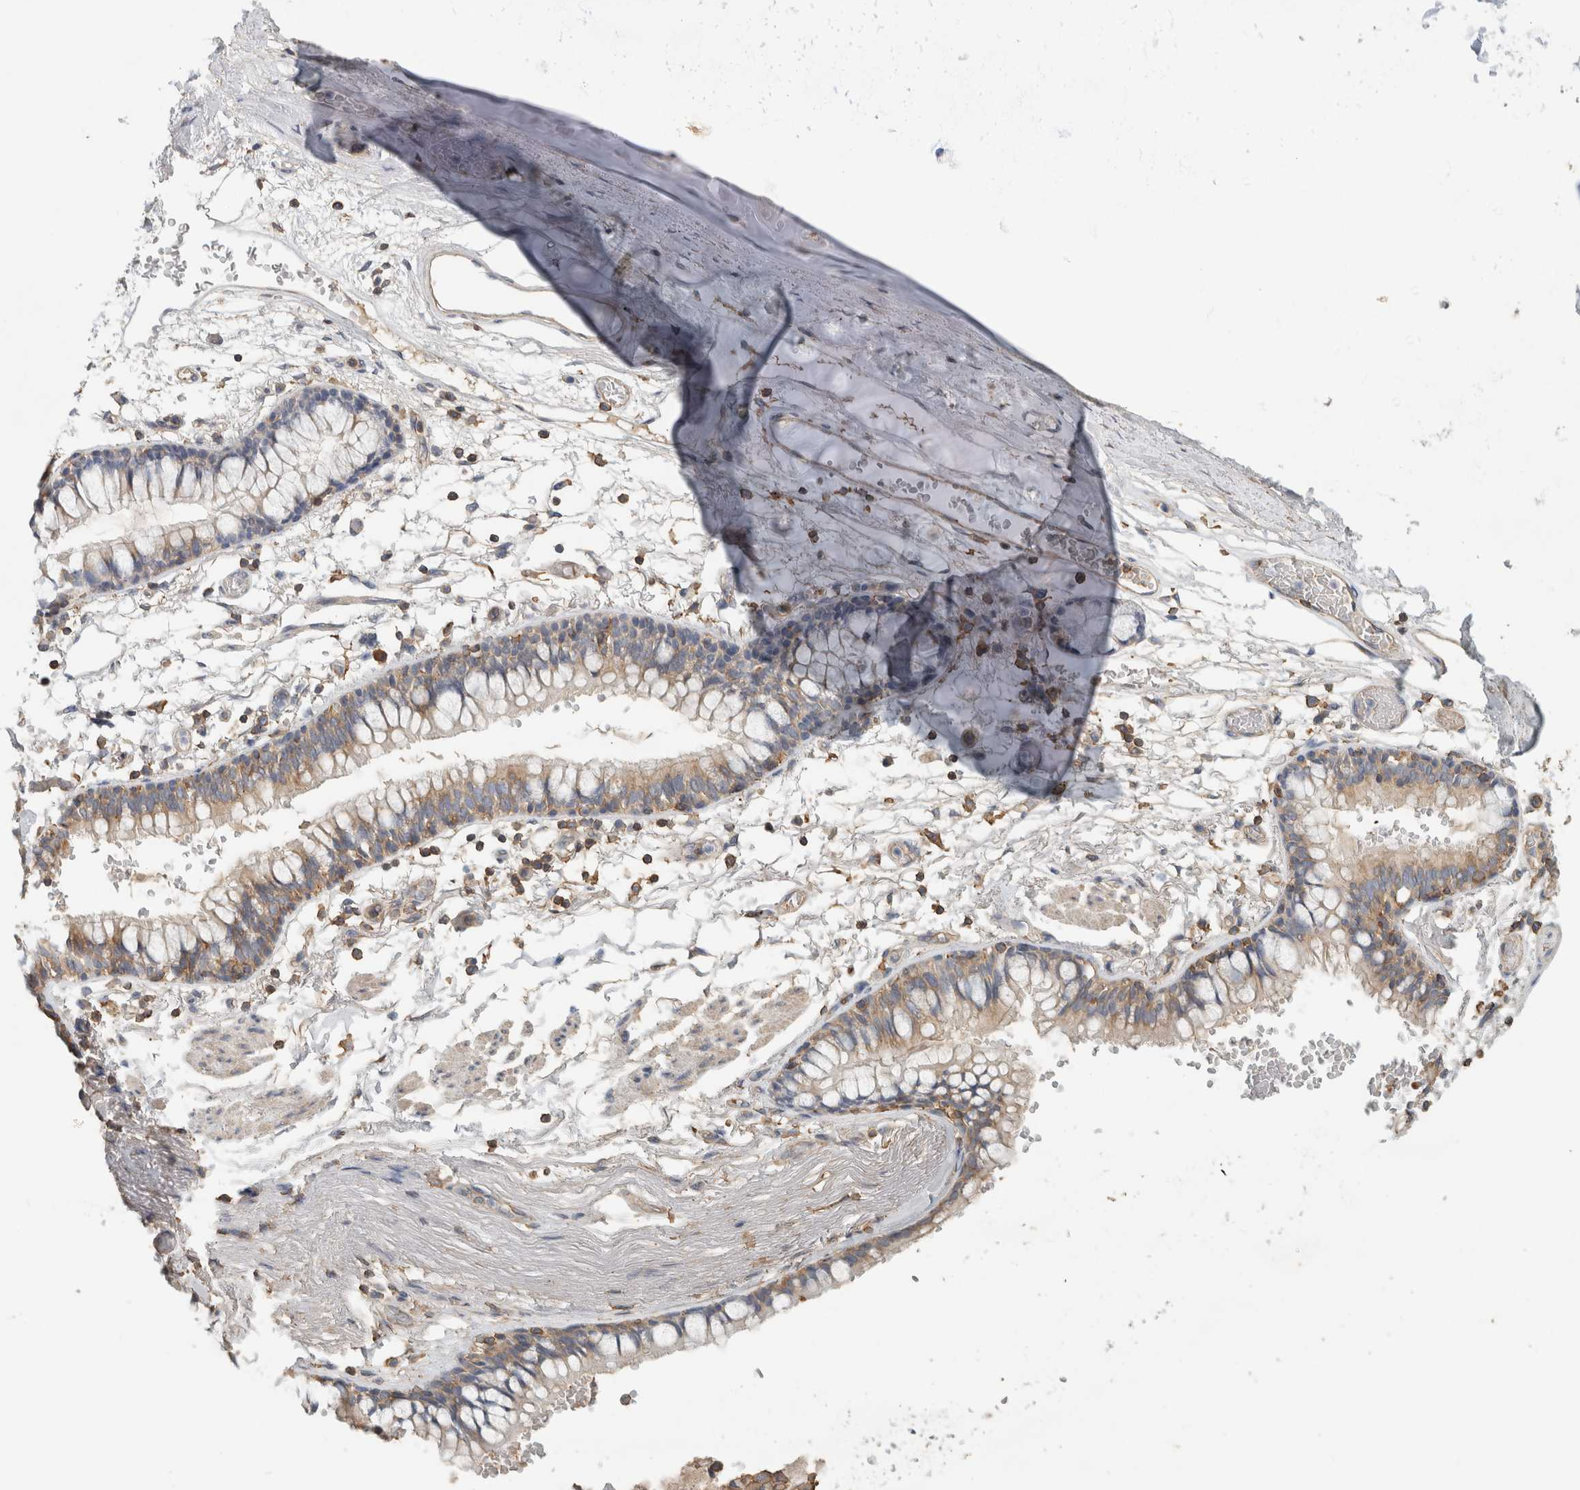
{"staining": {"intensity": "weak", "quantity": ">75%", "location": "cytoplasmic/membranous"}, "tissue": "adipose tissue", "cell_type": "Adipocytes", "image_type": "normal", "snomed": [{"axis": "morphology", "description": "Normal tissue, NOS"}, {"axis": "topography", "description": "Cartilage tissue"}, {"axis": "topography", "description": "Bronchus"}], "caption": "Unremarkable adipose tissue was stained to show a protein in brown. There is low levels of weak cytoplasmic/membranous expression in about >75% of adipocytes. Using DAB (3,3'-diaminobenzidine) (brown) and hematoxylin (blue) stains, captured at high magnification using brightfield microscopy.", "gene": "EIF4G3", "patient": {"sex": "female", "age": 73}}